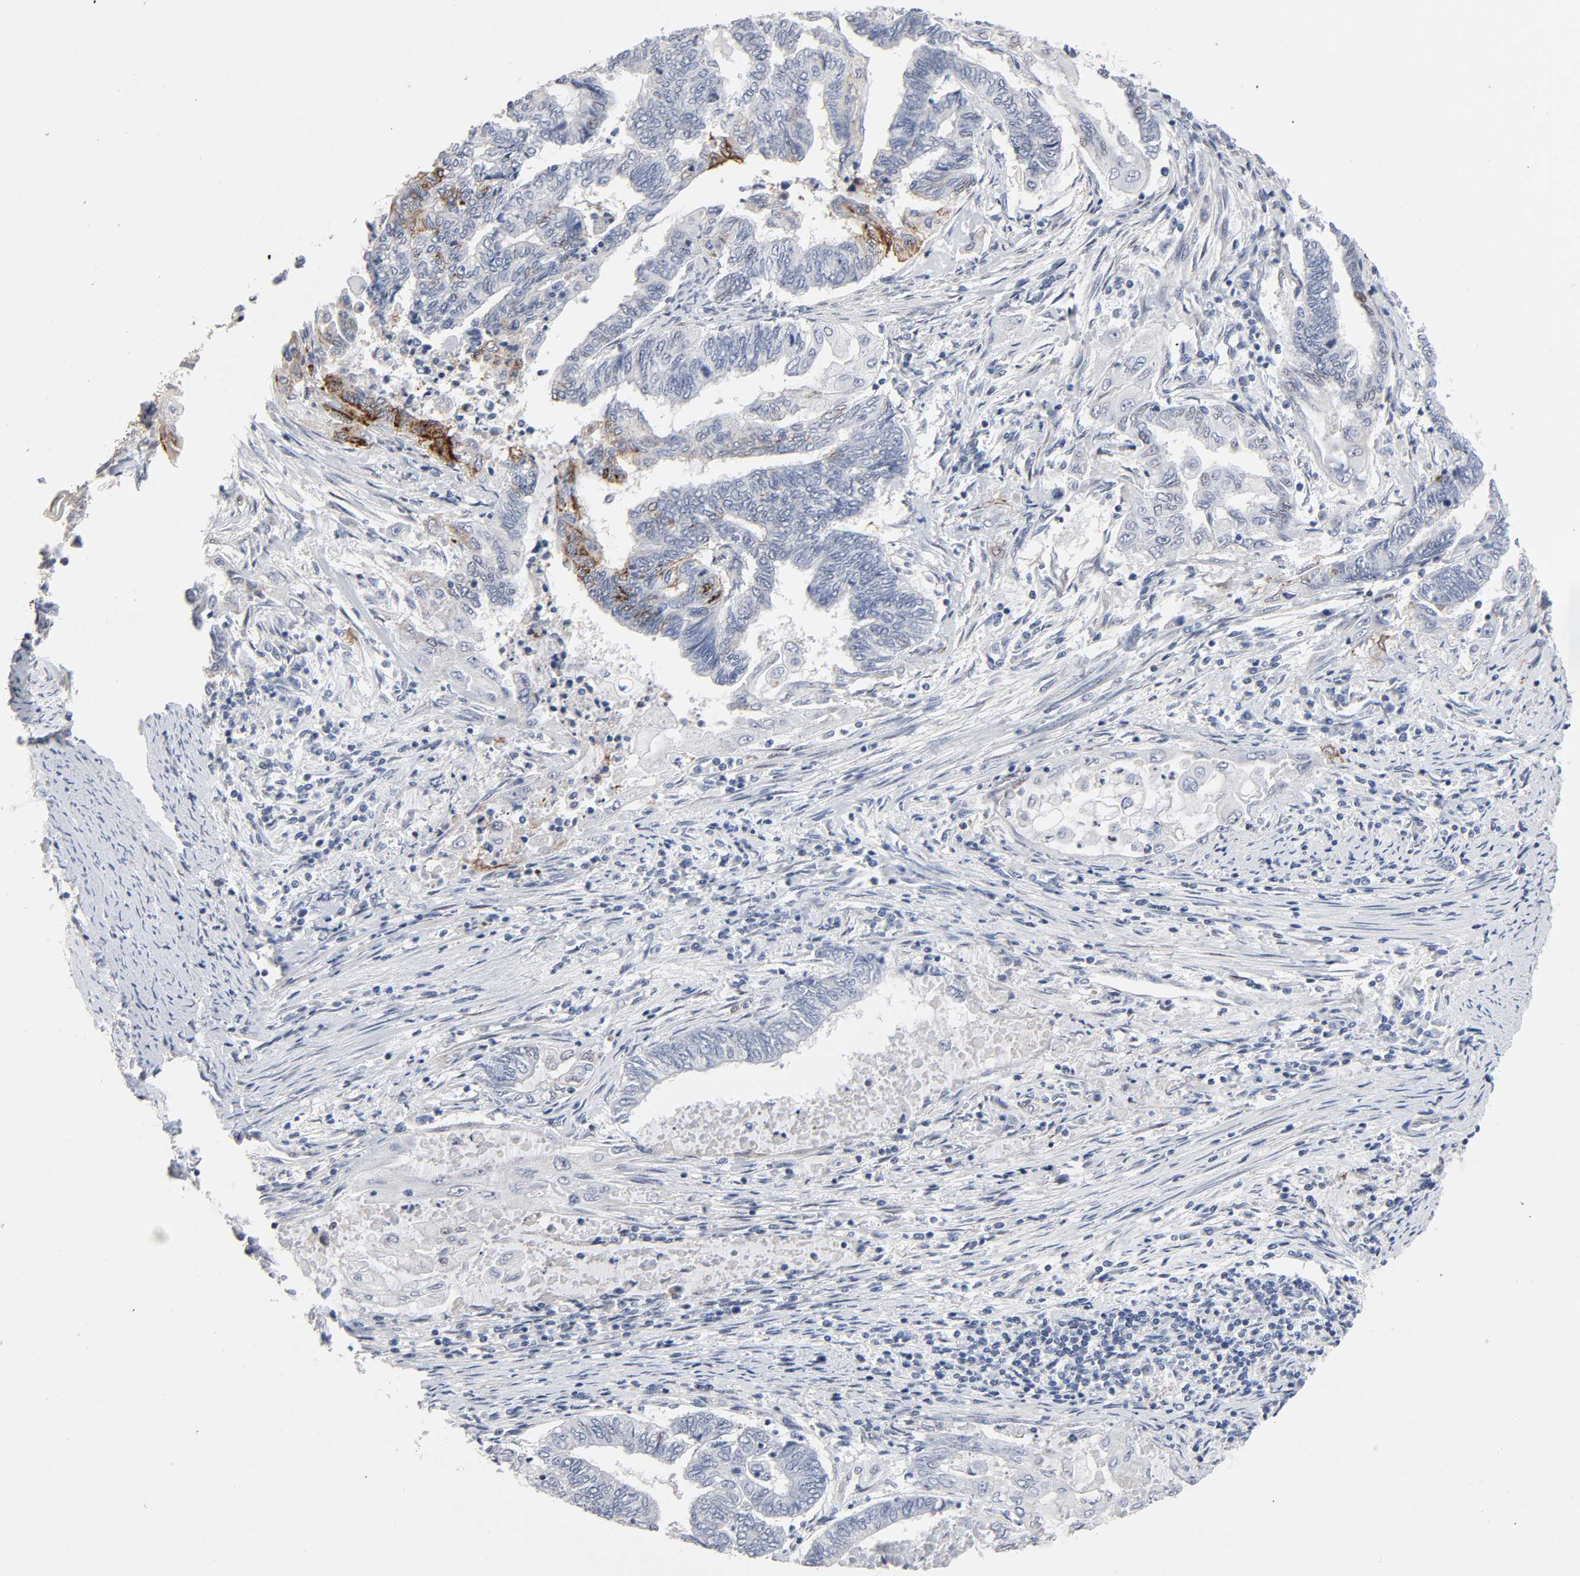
{"staining": {"intensity": "moderate", "quantity": "<25%", "location": "cytoplasmic/membranous"}, "tissue": "endometrial cancer", "cell_type": "Tumor cells", "image_type": "cancer", "snomed": [{"axis": "morphology", "description": "Adenocarcinoma, NOS"}, {"axis": "topography", "description": "Uterus"}, {"axis": "topography", "description": "Endometrium"}], "caption": "Human endometrial adenocarcinoma stained with a brown dye exhibits moderate cytoplasmic/membranous positive positivity in approximately <25% of tumor cells.", "gene": "STK38", "patient": {"sex": "female", "age": 70}}